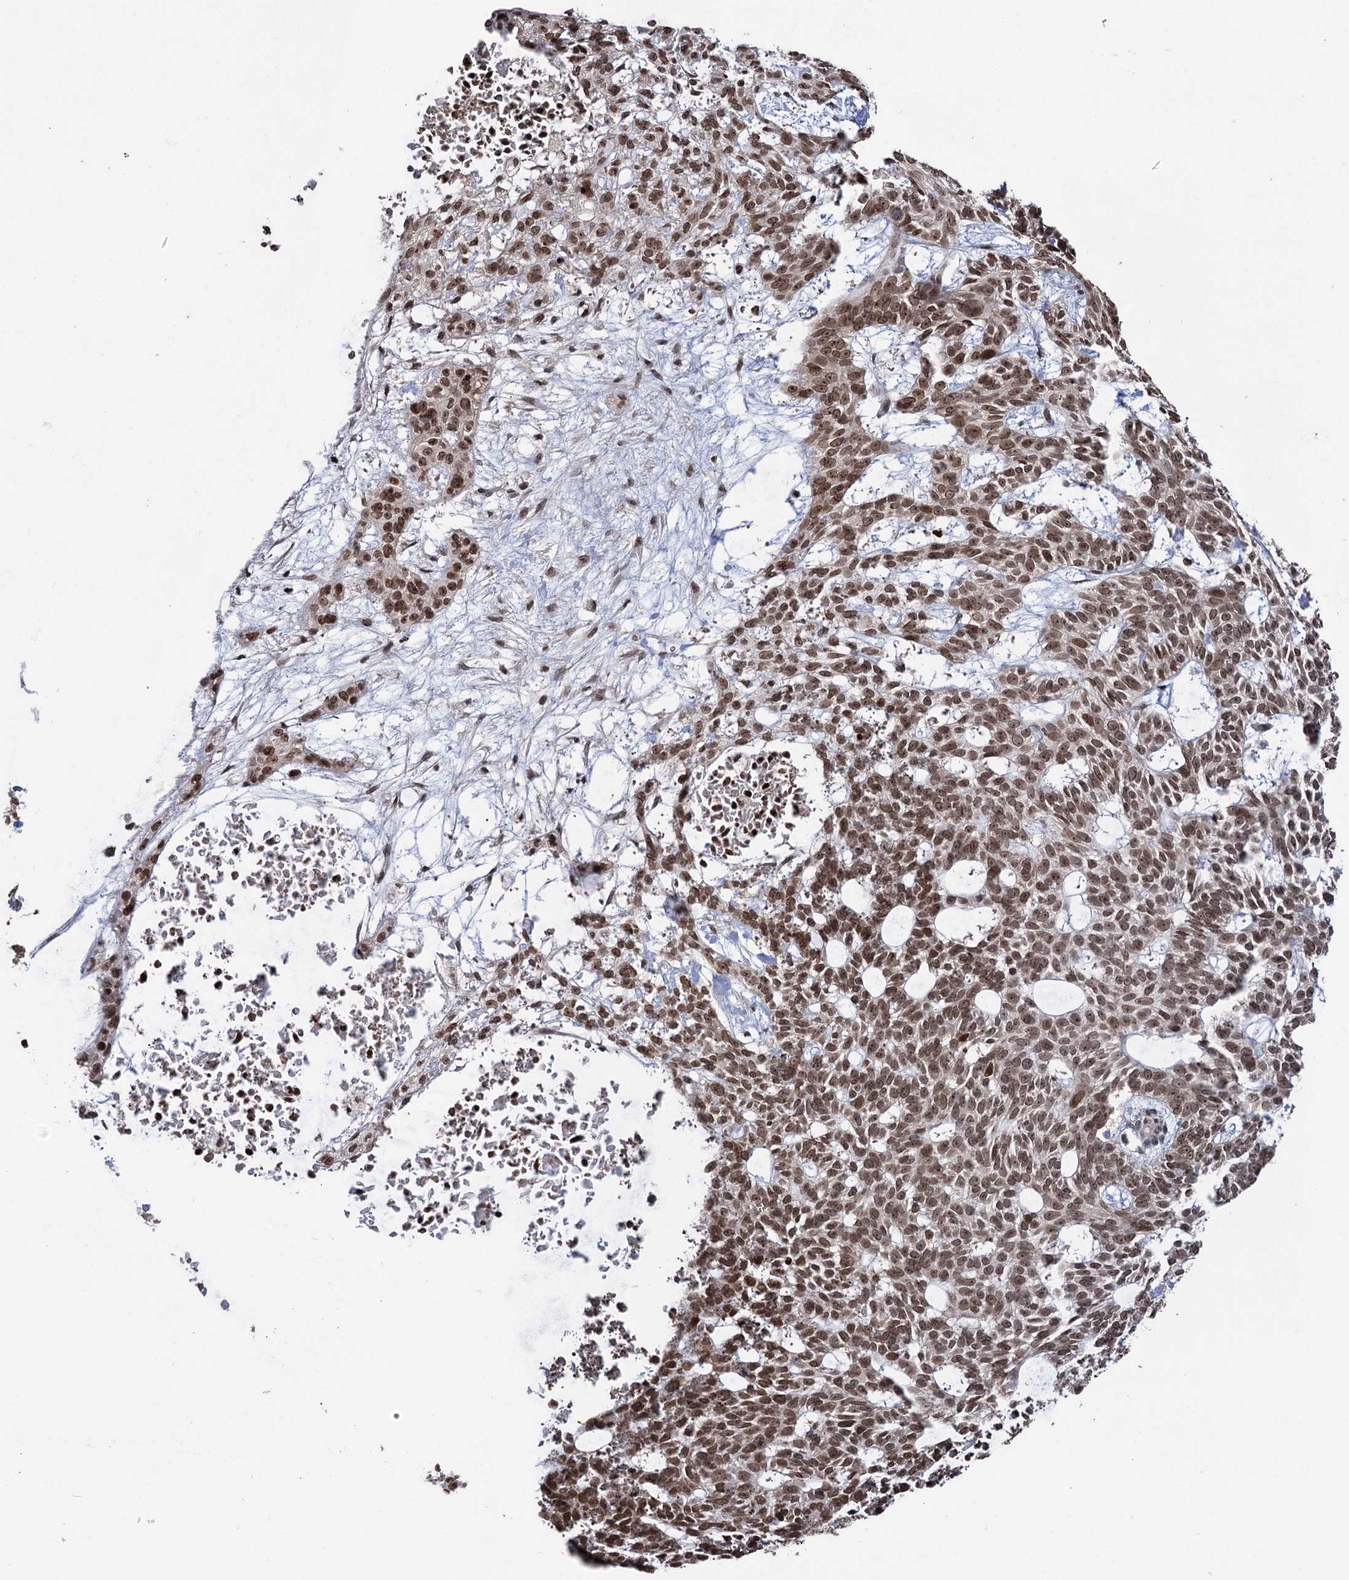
{"staining": {"intensity": "moderate", "quantity": ">75%", "location": "nuclear"}, "tissue": "skin cancer", "cell_type": "Tumor cells", "image_type": "cancer", "snomed": [{"axis": "morphology", "description": "Basal cell carcinoma"}, {"axis": "topography", "description": "Skin"}], "caption": "DAB (3,3'-diaminobenzidine) immunohistochemical staining of basal cell carcinoma (skin) displays moderate nuclear protein expression in about >75% of tumor cells.", "gene": "CCDC77", "patient": {"sex": "male", "age": 75}}